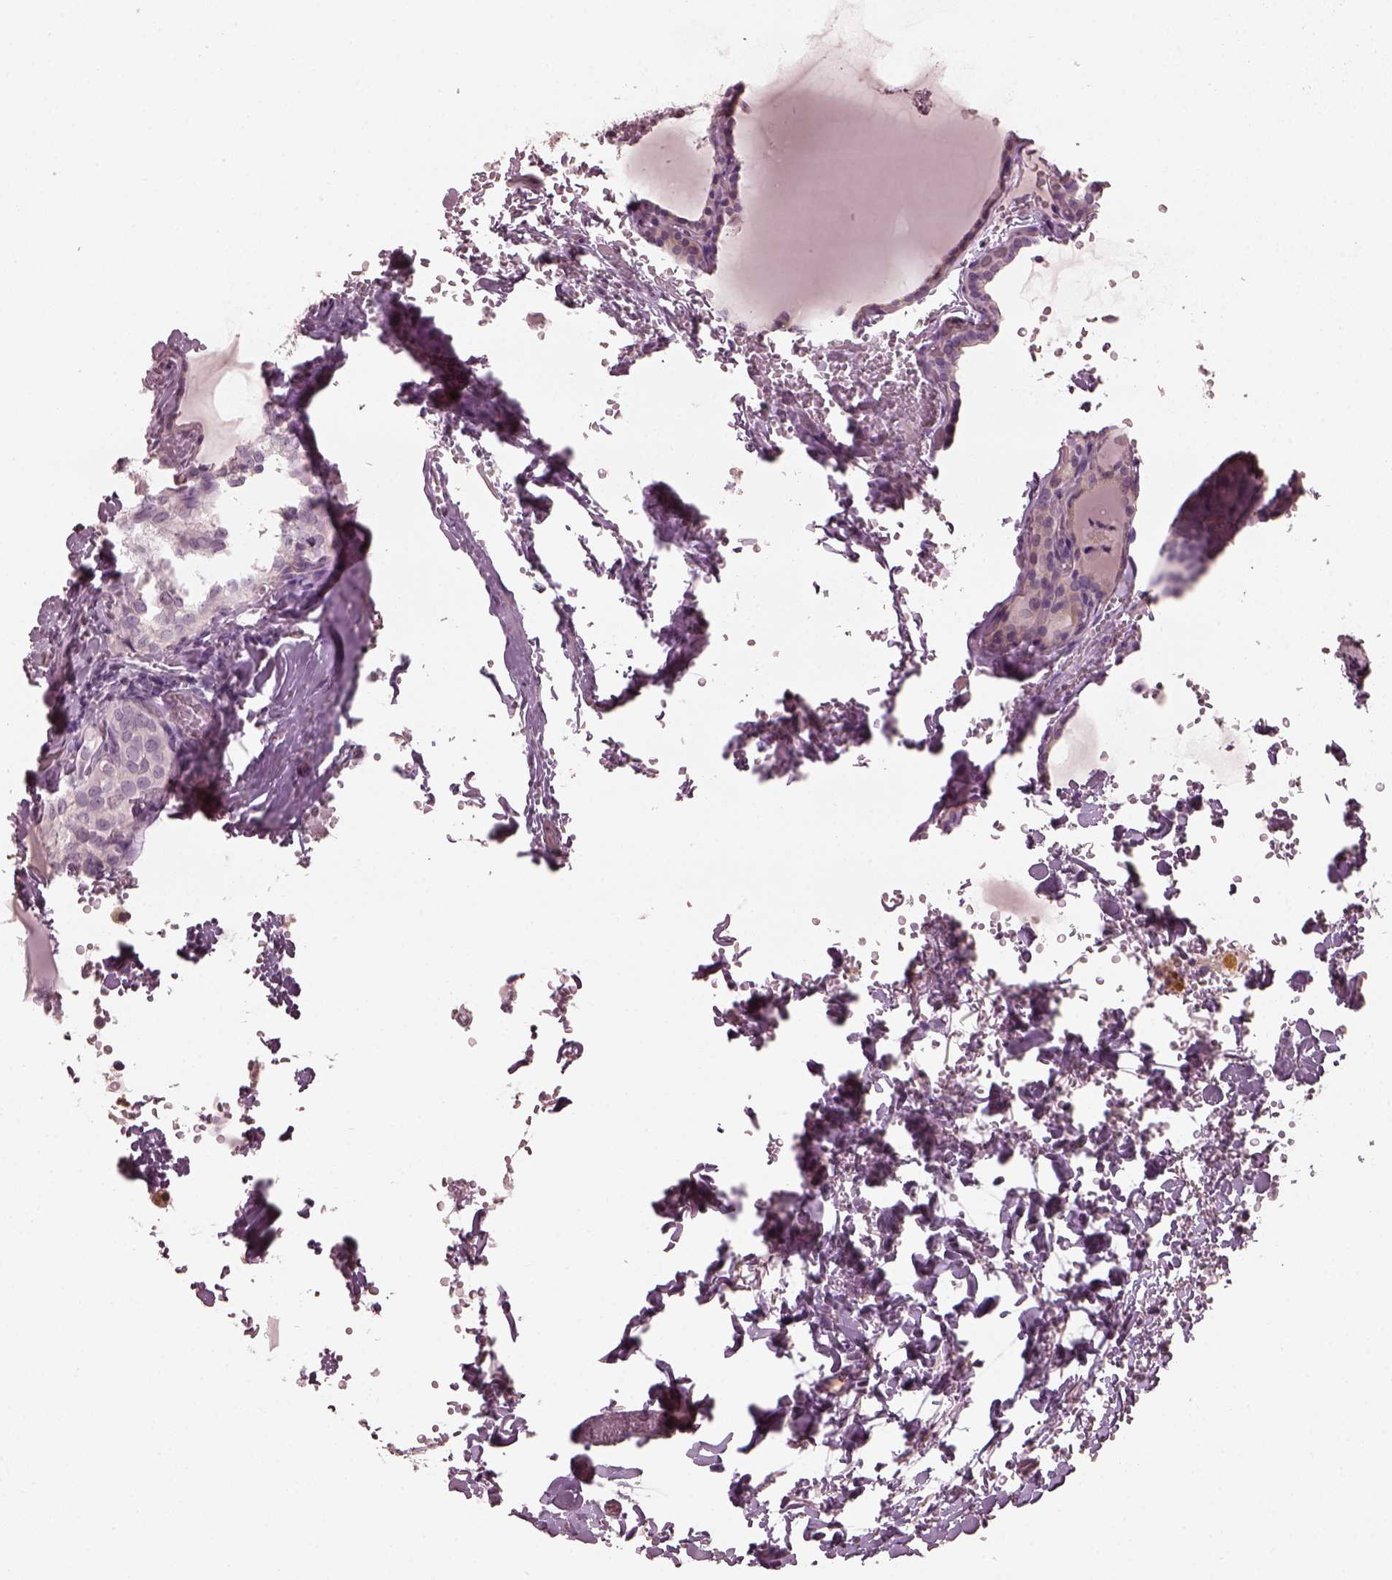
{"staining": {"intensity": "negative", "quantity": "none", "location": "none"}, "tissue": "thyroid cancer", "cell_type": "Tumor cells", "image_type": "cancer", "snomed": [{"axis": "morphology", "description": "Papillary adenocarcinoma, NOS"}, {"axis": "topography", "description": "Thyroid gland"}], "caption": "There is no significant staining in tumor cells of papillary adenocarcinoma (thyroid).", "gene": "OPTC", "patient": {"sex": "male", "age": 20}}